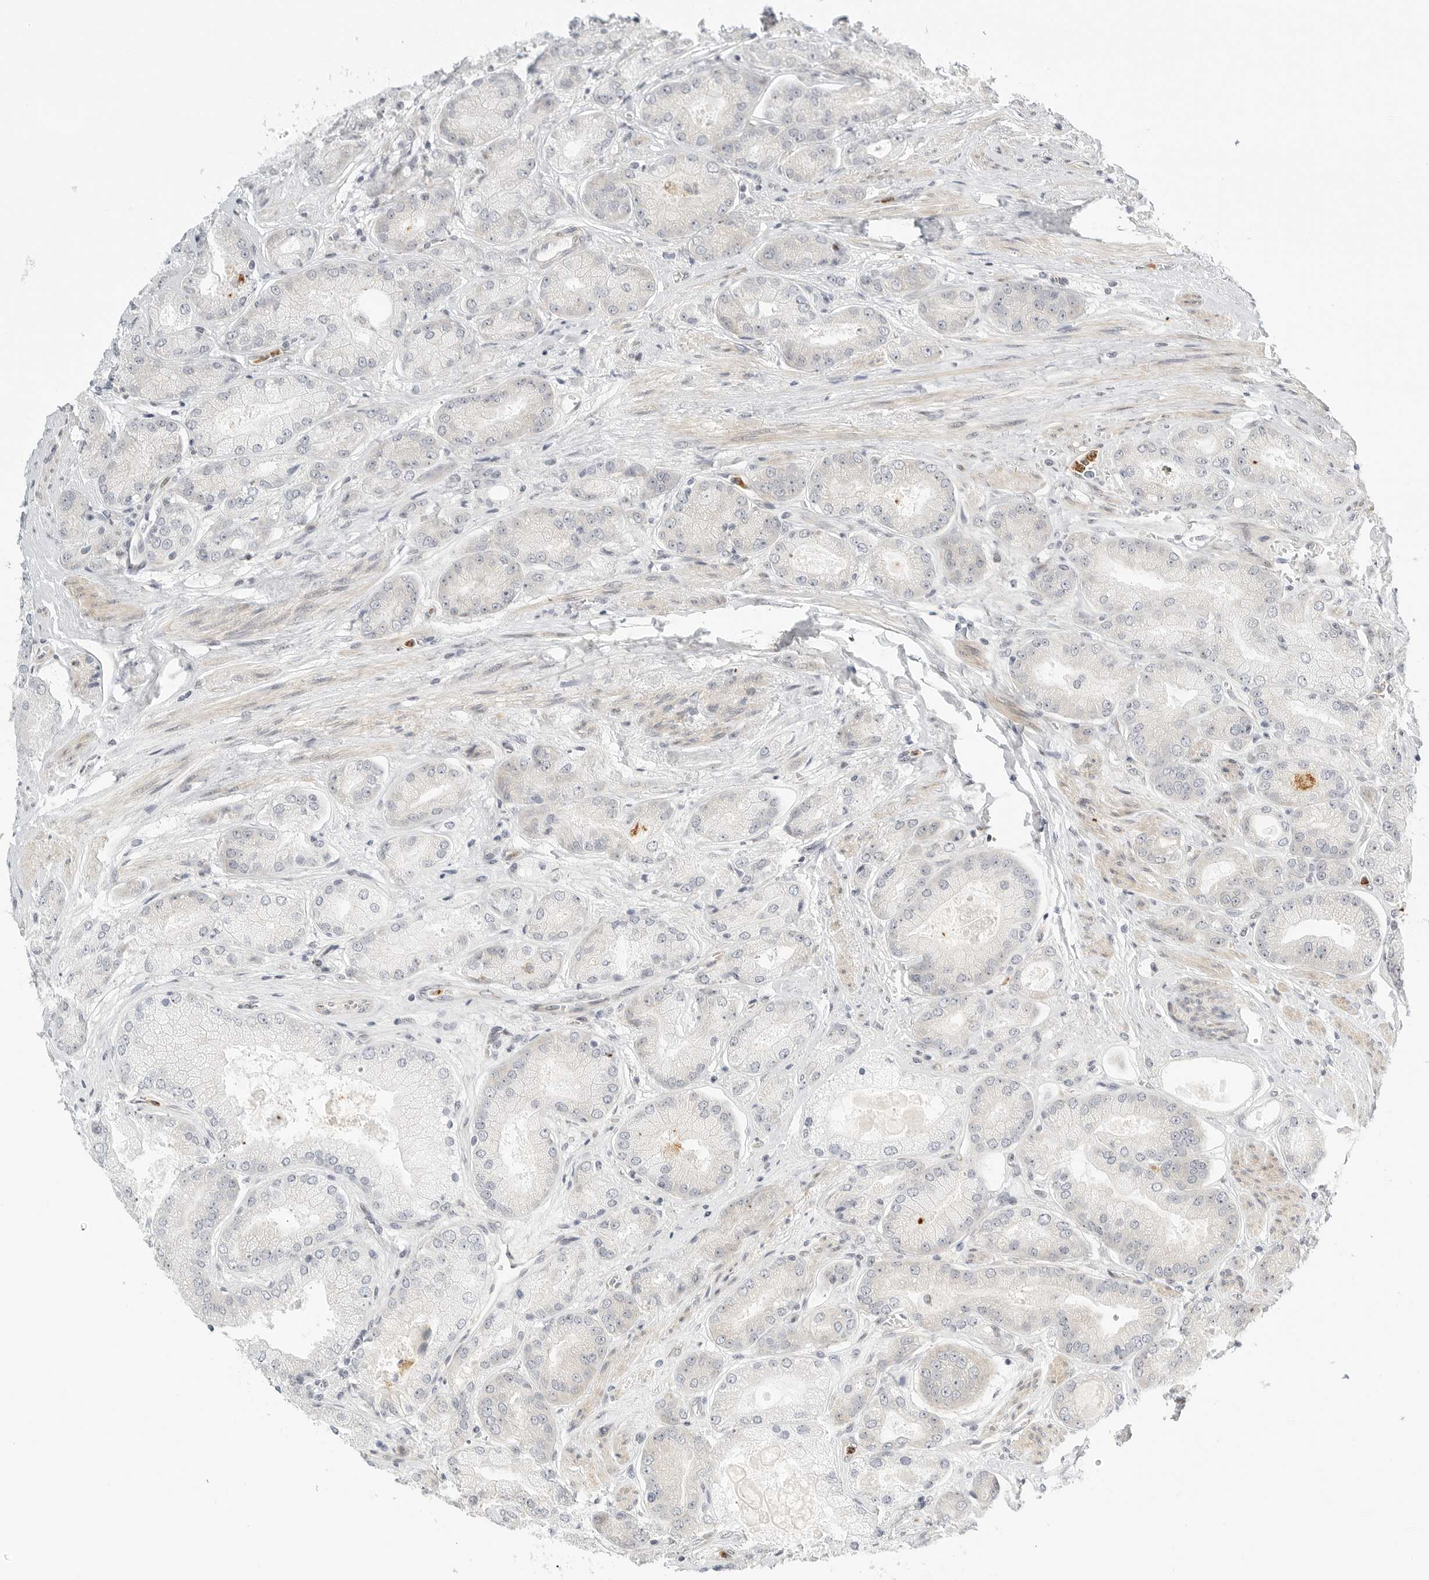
{"staining": {"intensity": "weak", "quantity": "<25%", "location": "nuclear"}, "tissue": "prostate cancer", "cell_type": "Tumor cells", "image_type": "cancer", "snomed": [{"axis": "morphology", "description": "Adenocarcinoma, High grade"}, {"axis": "topography", "description": "Prostate"}], "caption": "This image is of high-grade adenocarcinoma (prostate) stained with IHC to label a protein in brown with the nuclei are counter-stained blue. There is no expression in tumor cells. (DAB immunohistochemistry (IHC), high magnification).", "gene": "DSCC1", "patient": {"sex": "male", "age": 58}}